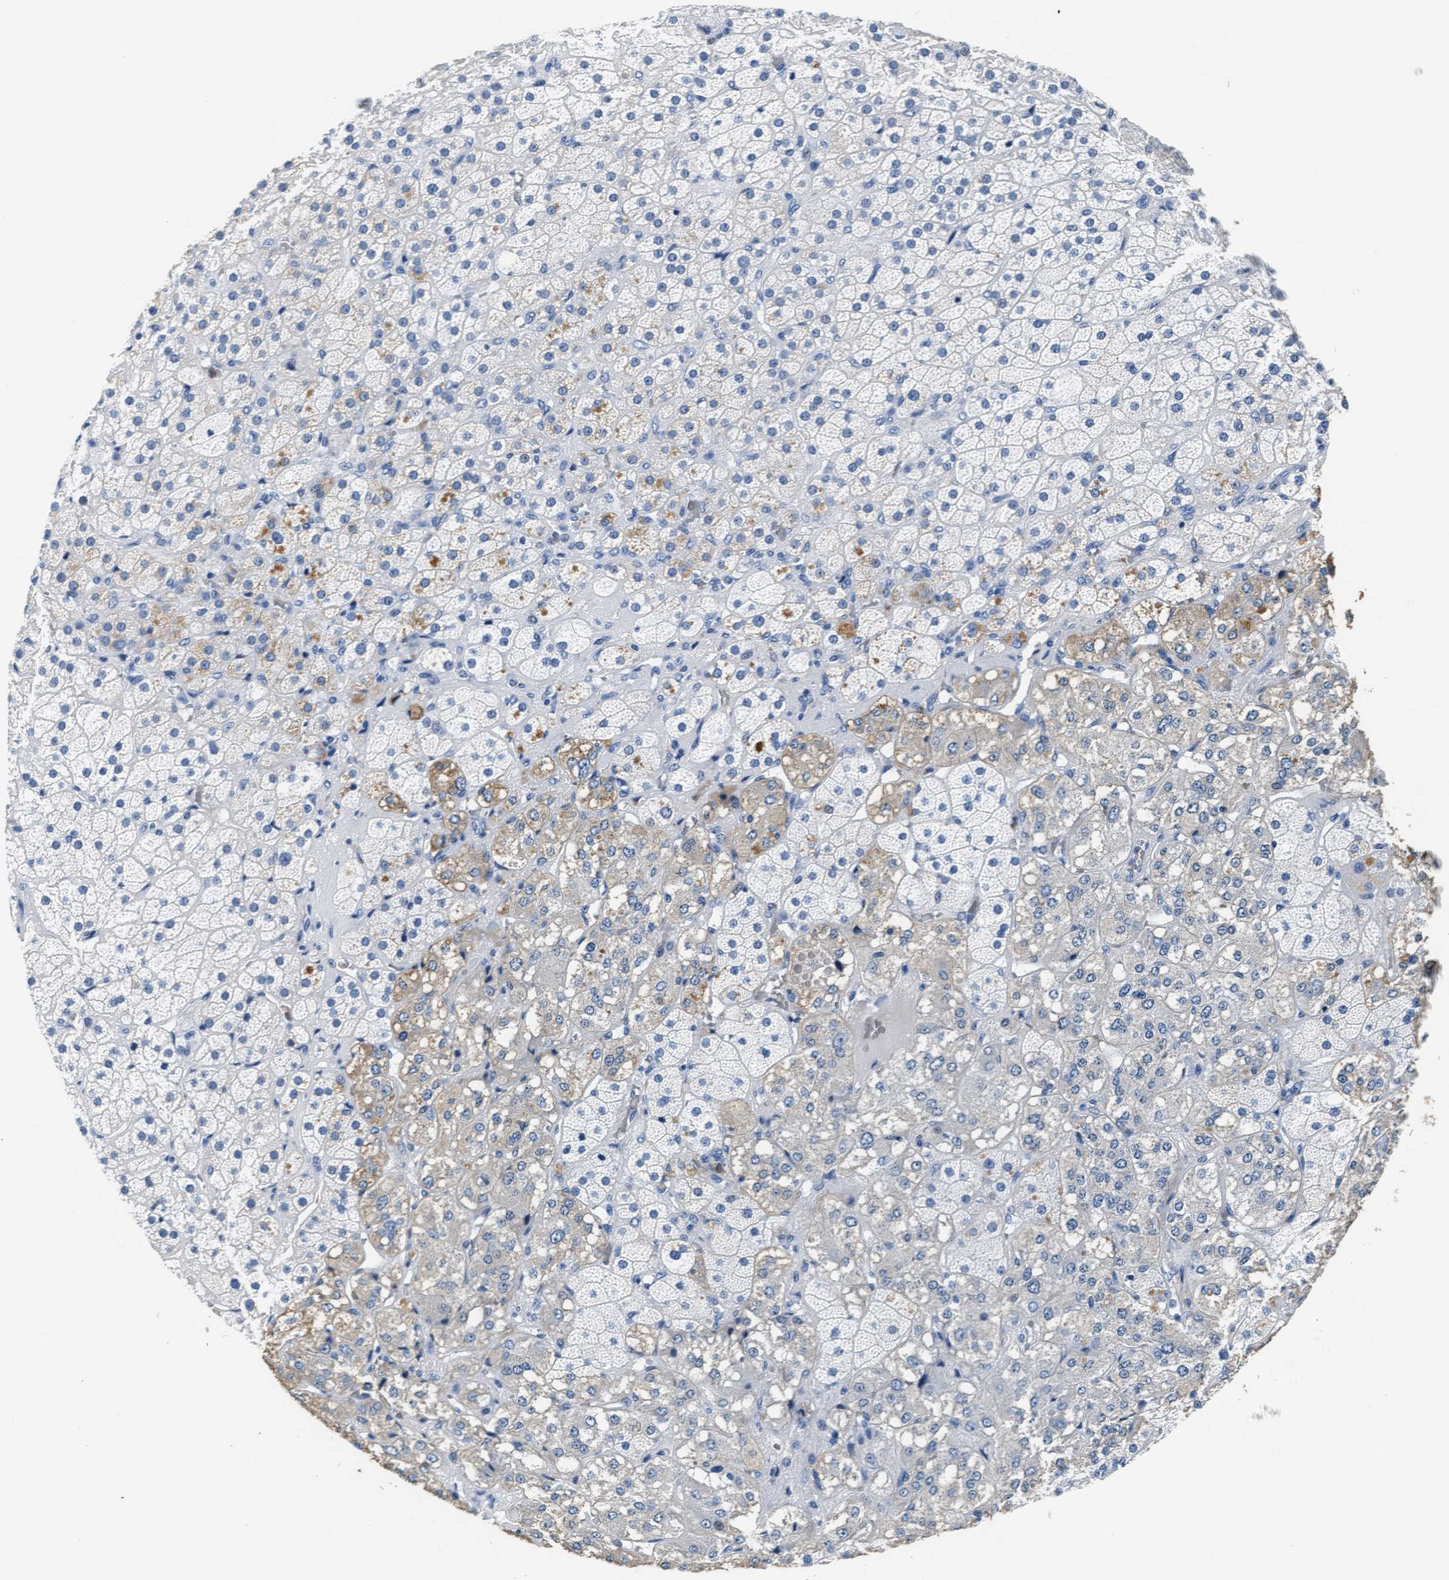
{"staining": {"intensity": "weak", "quantity": "<25%", "location": "cytoplasmic/membranous"}, "tissue": "adrenal gland", "cell_type": "Glandular cells", "image_type": "normal", "snomed": [{"axis": "morphology", "description": "Normal tissue, NOS"}, {"axis": "topography", "description": "Adrenal gland"}], "caption": "High power microscopy image of an IHC histopathology image of unremarkable adrenal gland, revealing no significant staining in glandular cells.", "gene": "MMP8", "patient": {"sex": "male", "age": 57}}